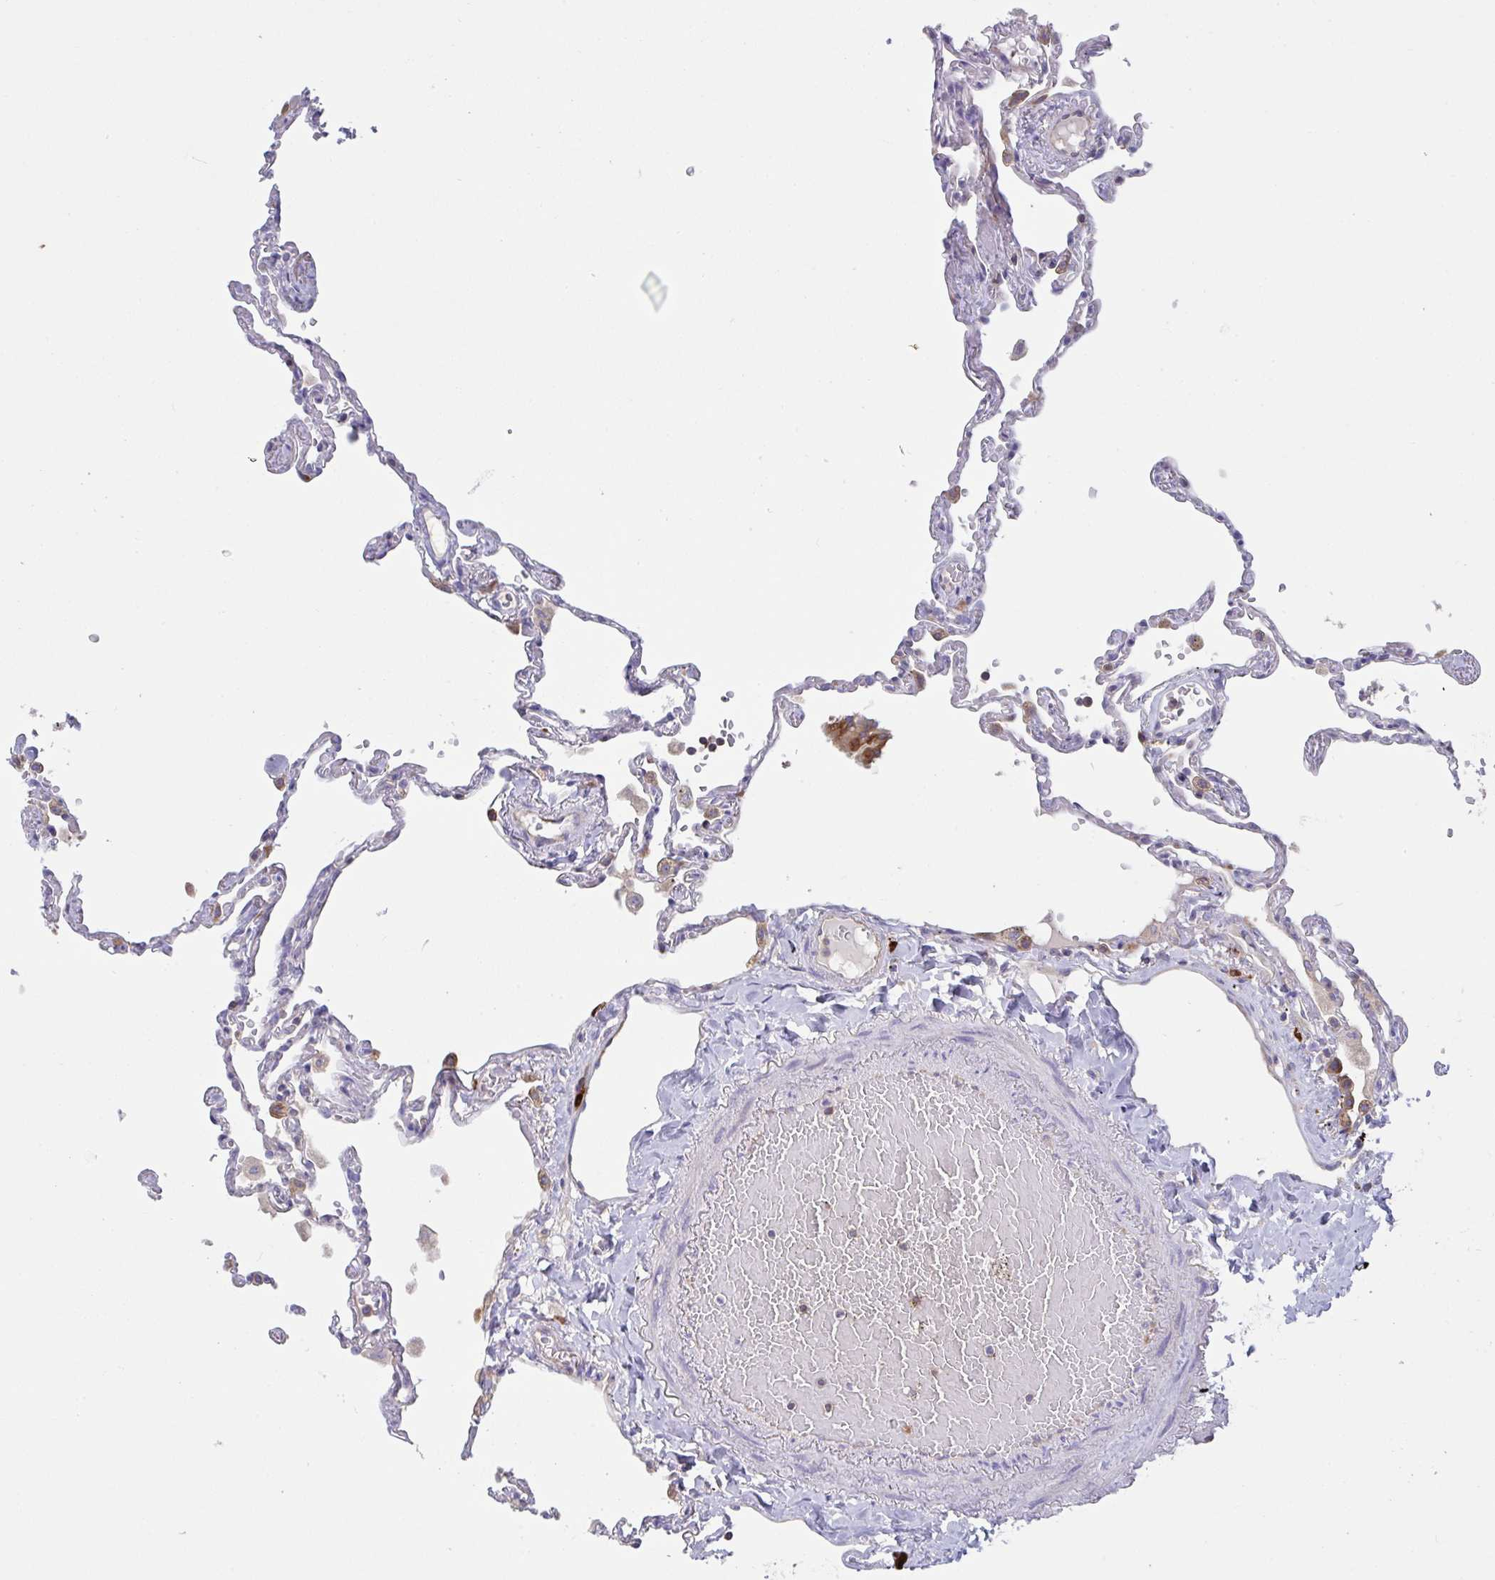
{"staining": {"intensity": "moderate", "quantity": "<25%", "location": "cytoplasmic/membranous"}, "tissue": "lung", "cell_type": "Alveolar cells", "image_type": "normal", "snomed": [{"axis": "morphology", "description": "Normal tissue, NOS"}, {"axis": "topography", "description": "Lung"}], "caption": "Moderate cytoplasmic/membranous positivity for a protein is appreciated in approximately <25% of alveolar cells of normal lung using immunohistochemistry (IHC).", "gene": "YARS2", "patient": {"sex": "female", "age": 67}}